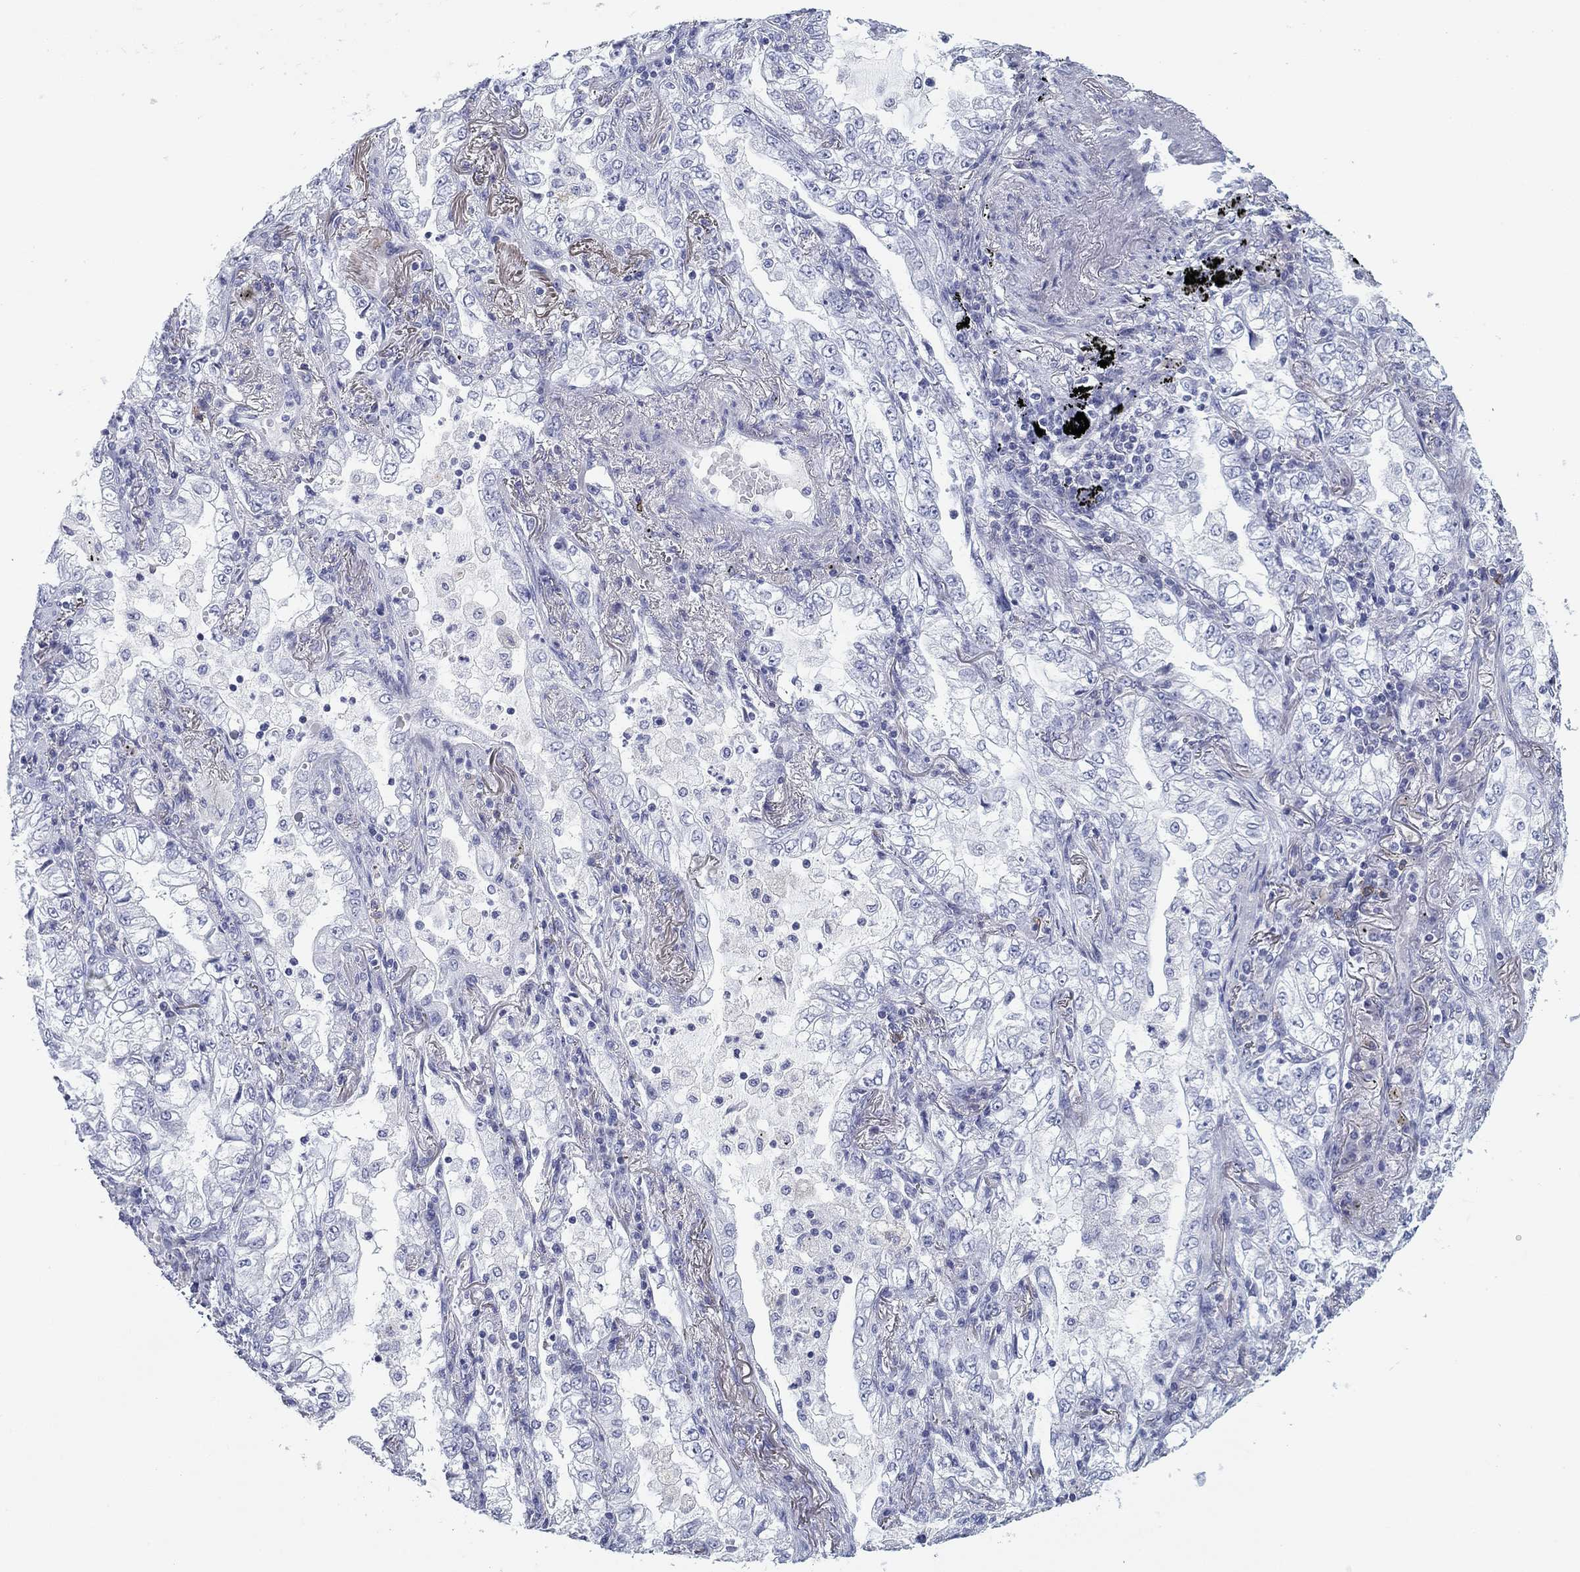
{"staining": {"intensity": "negative", "quantity": "none", "location": "none"}, "tissue": "lung cancer", "cell_type": "Tumor cells", "image_type": "cancer", "snomed": [{"axis": "morphology", "description": "Adenocarcinoma, NOS"}, {"axis": "topography", "description": "Lung"}], "caption": "Adenocarcinoma (lung) was stained to show a protein in brown. There is no significant staining in tumor cells.", "gene": "CD79B", "patient": {"sex": "female", "age": 73}}